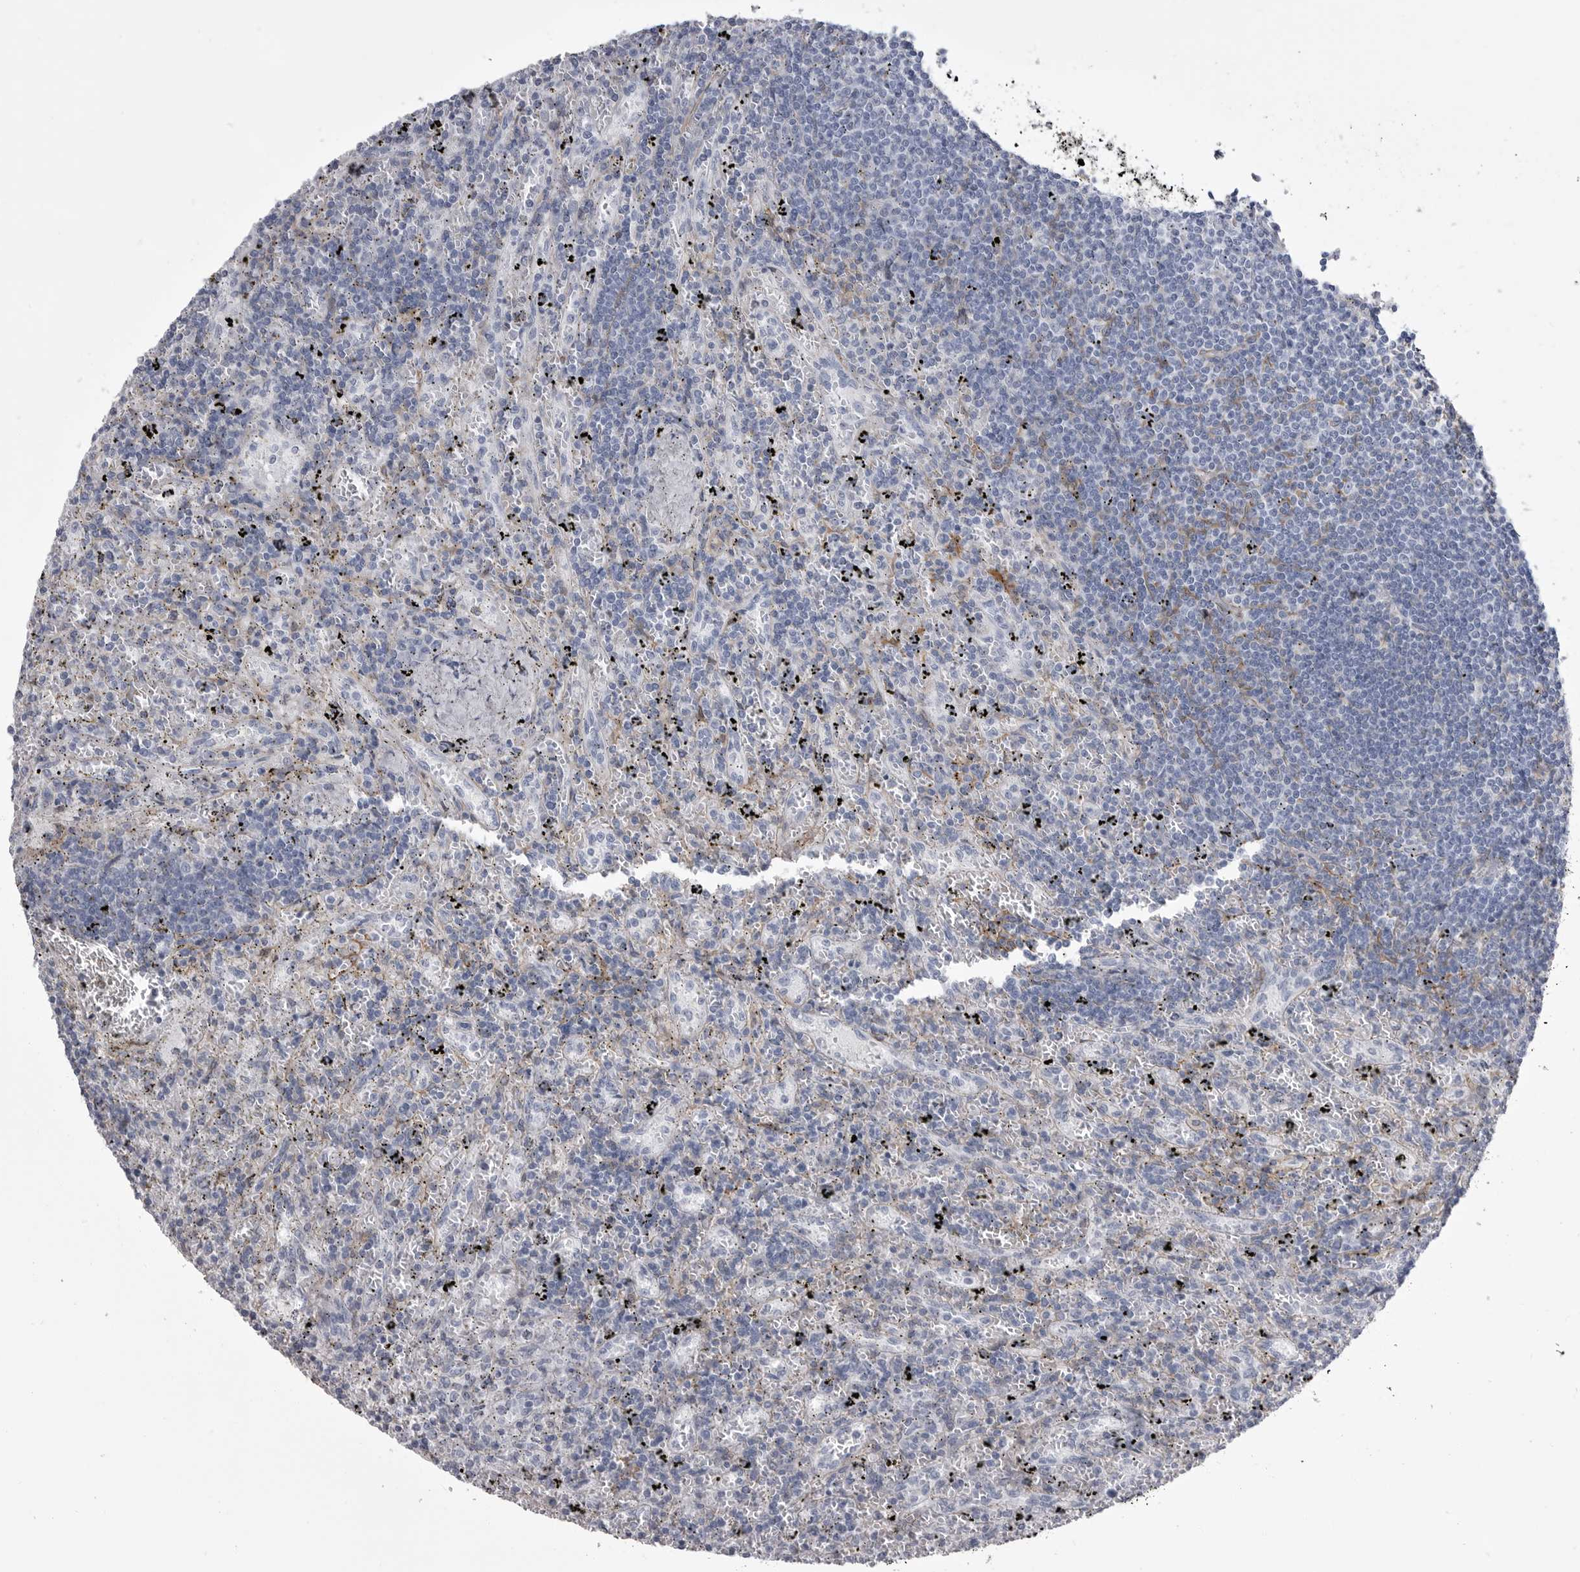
{"staining": {"intensity": "negative", "quantity": "none", "location": "none"}, "tissue": "lymphoma", "cell_type": "Tumor cells", "image_type": "cancer", "snomed": [{"axis": "morphology", "description": "Malignant lymphoma, non-Hodgkin's type, Low grade"}, {"axis": "topography", "description": "Spleen"}], "caption": "Histopathology image shows no protein expression in tumor cells of lymphoma tissue.", "gene": "ANK2", "patient": {"sex": "male", "age": 76}}